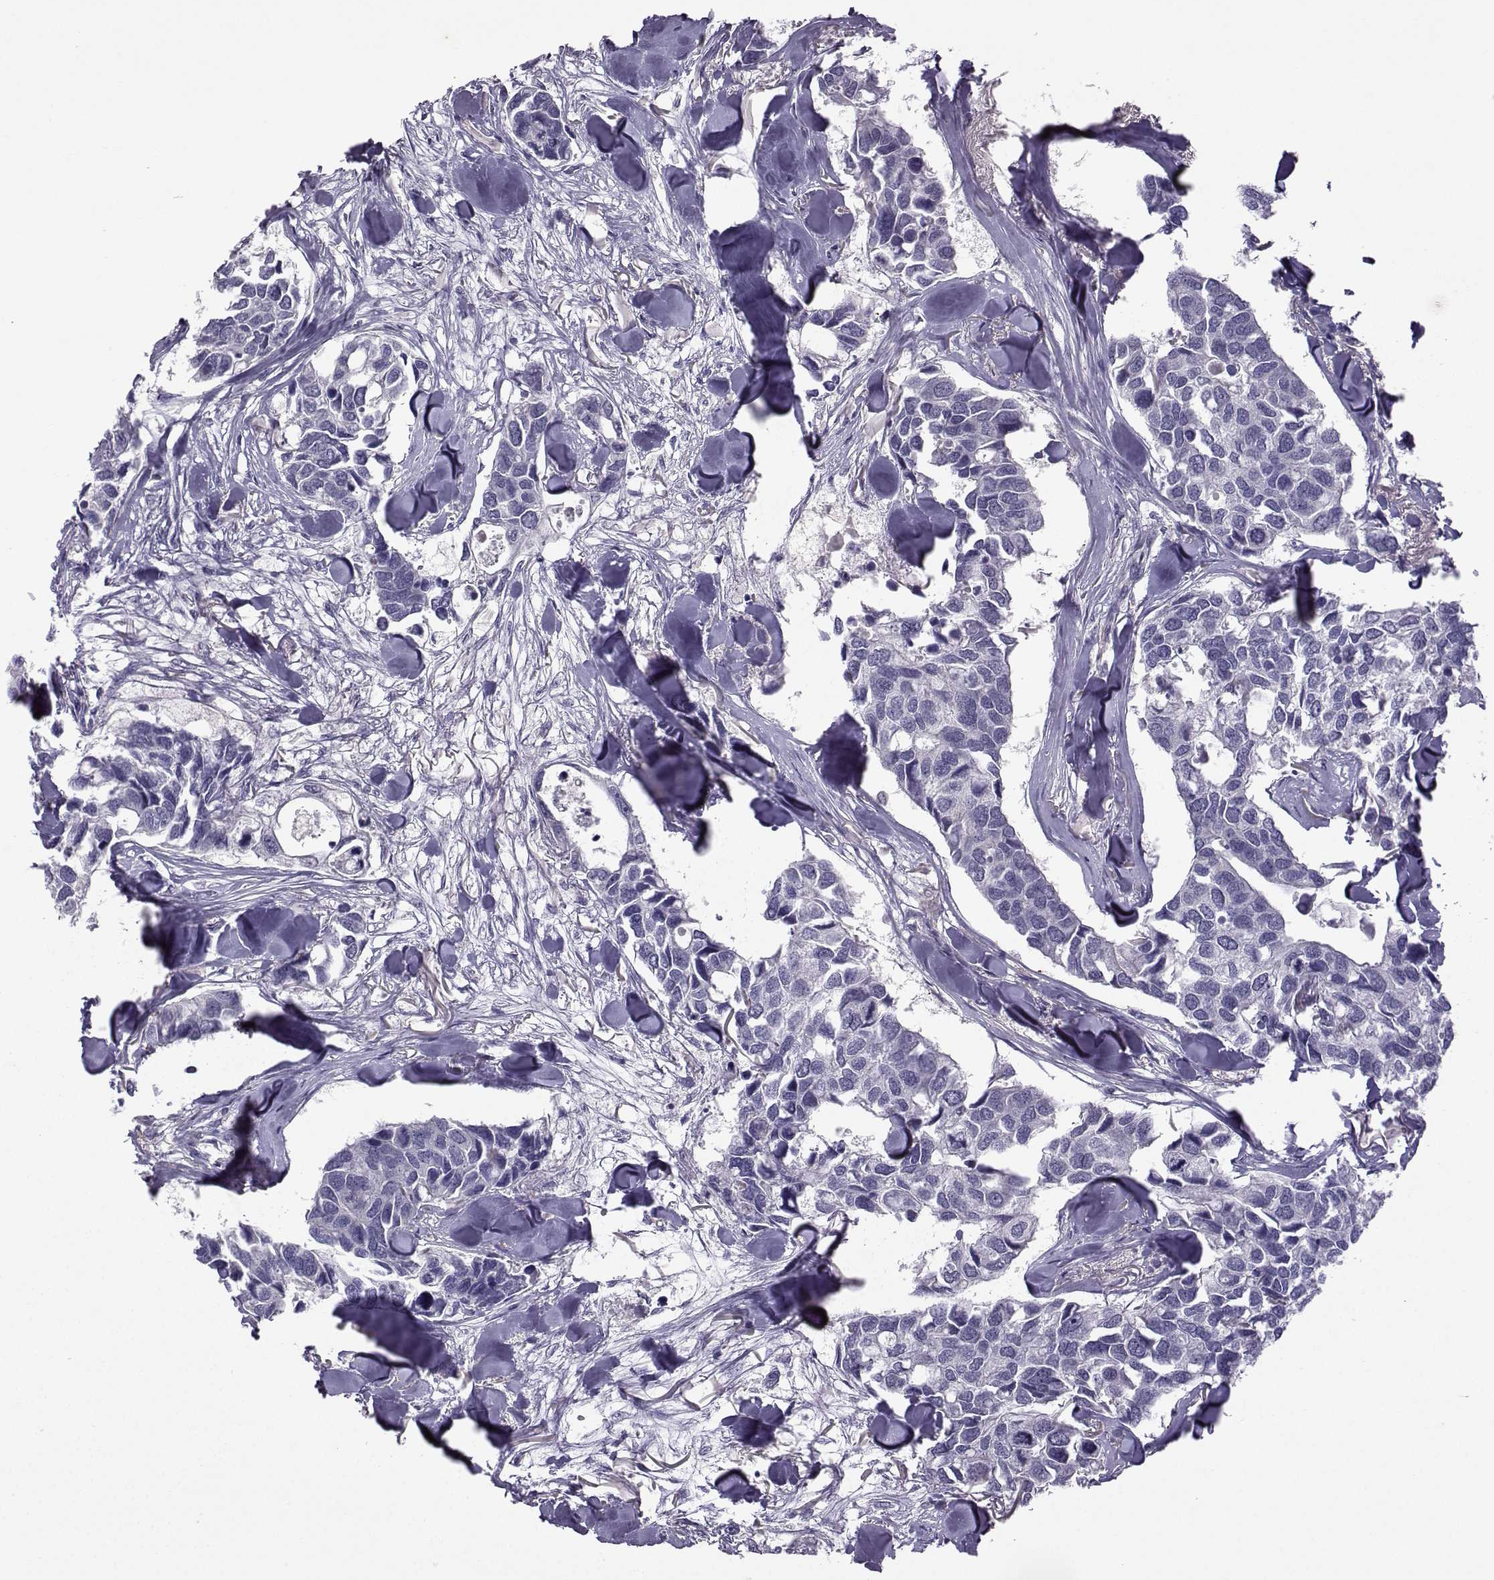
{"staining": {"intensity": "negative", "quantity": "none", "location": "none"}, "tissue": "breast cancer", "cell_type": "Tumor cells", "image_type": "cancer", "snomed": [{"axis": "morphology", "description": "Duct carcinoma"}, {"axis": "topography", "description": "Breast"}], "caption": "IHC of human breast intraductal carcinoma reveals no staining in tumor cells.", "gene": "FCAMR", "patient": {"sex": "female", "age": 83}}